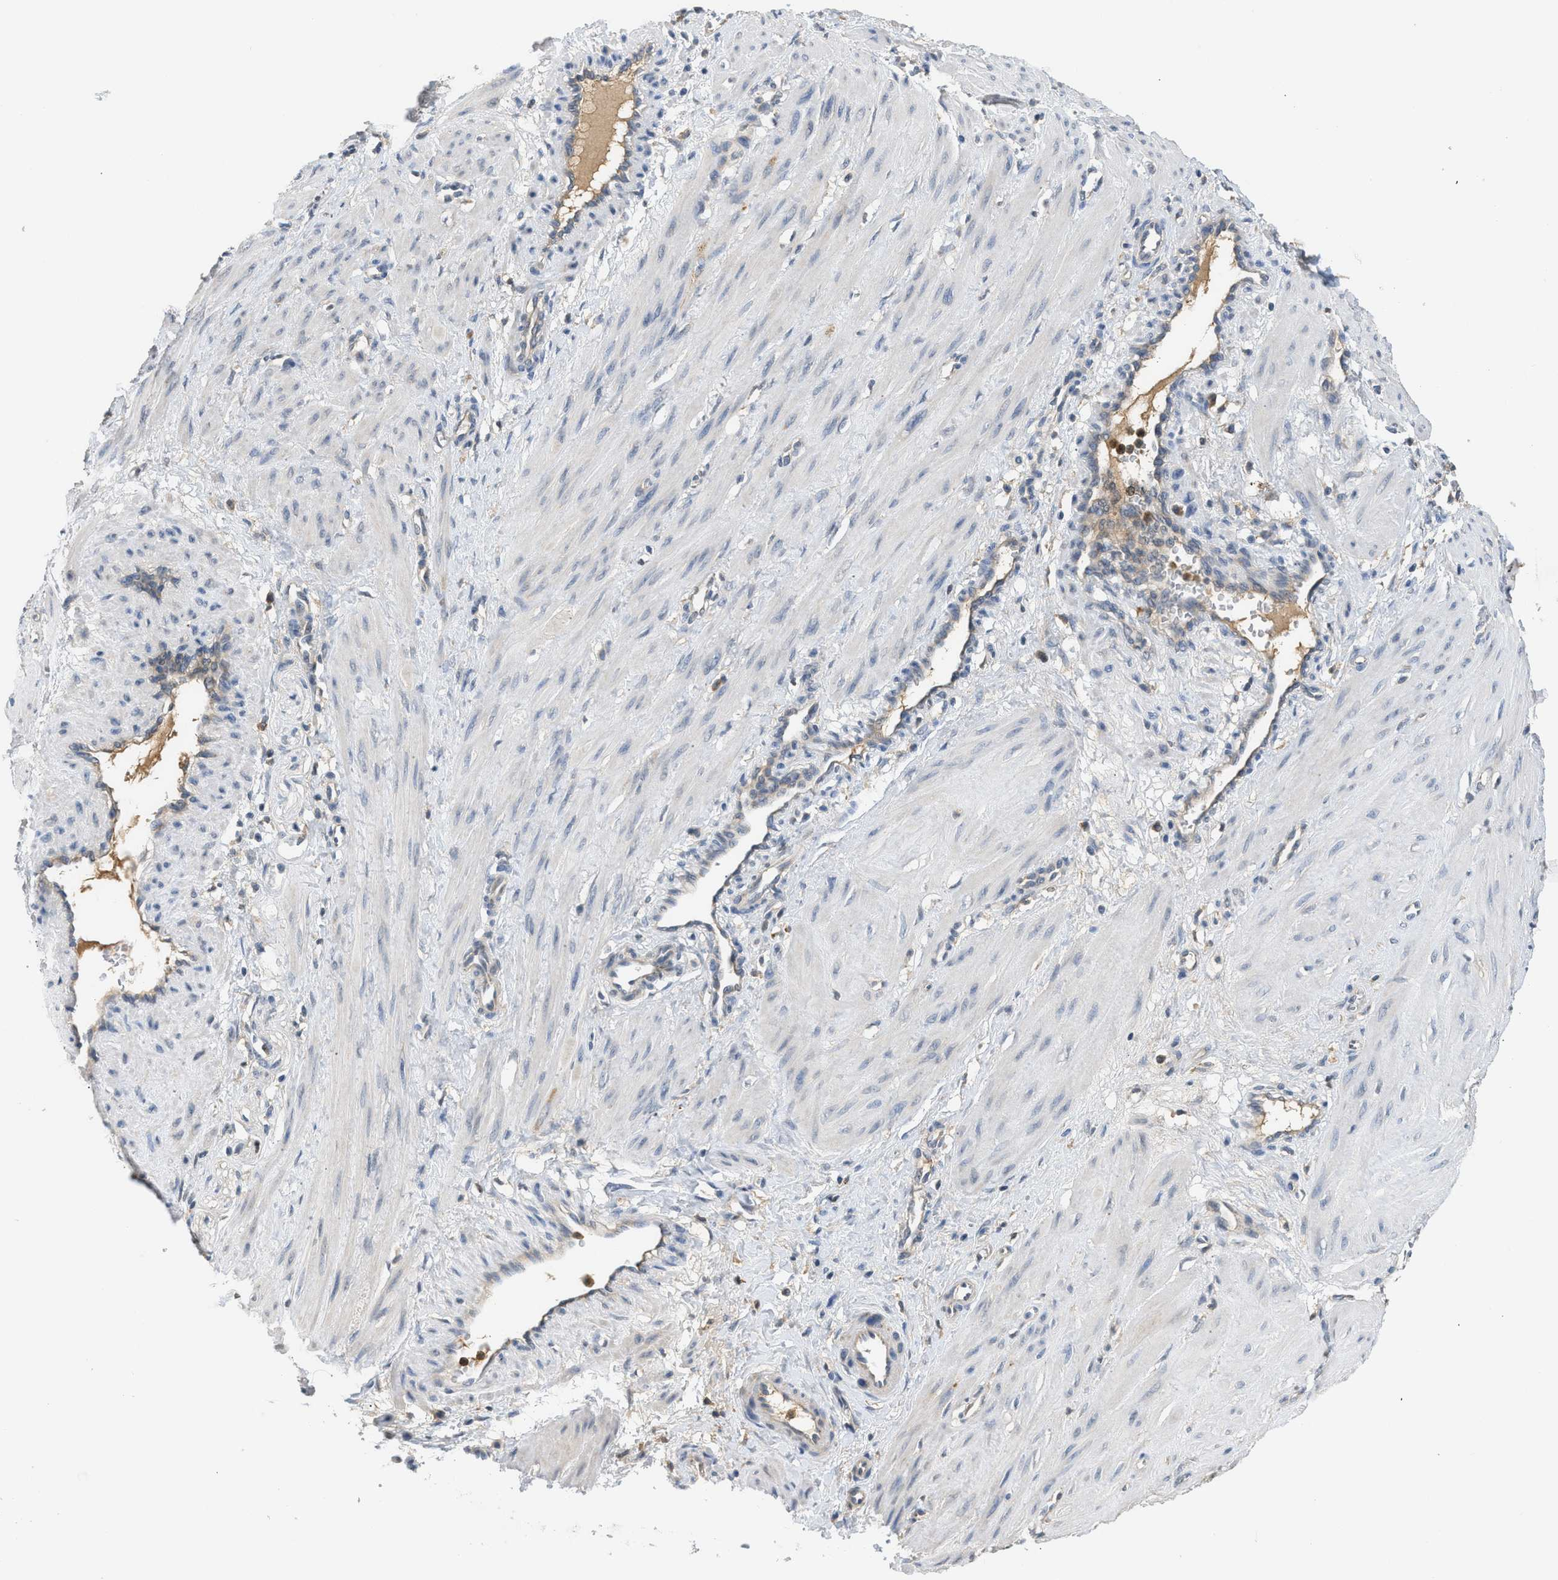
{"staining": {"intensity": "weak", "quantity": "<25%", "location": "cytoplasmic/membranous"}, "tissue": "smooth muscle", "cell_type": "Smooth muscle cells", "image_type": "normal", "snomed": [{"axis": "morphology", "description": "Normal tissue, NOS"}, {"axis": "topography", "description": "Endometrium"}], "caption": "Histopathology image shows no protein positivity in smooth muscle cells of benign smooth muscle.", "gene": "RHBDF2", "patient": {"sex": "female", "age": 33}}